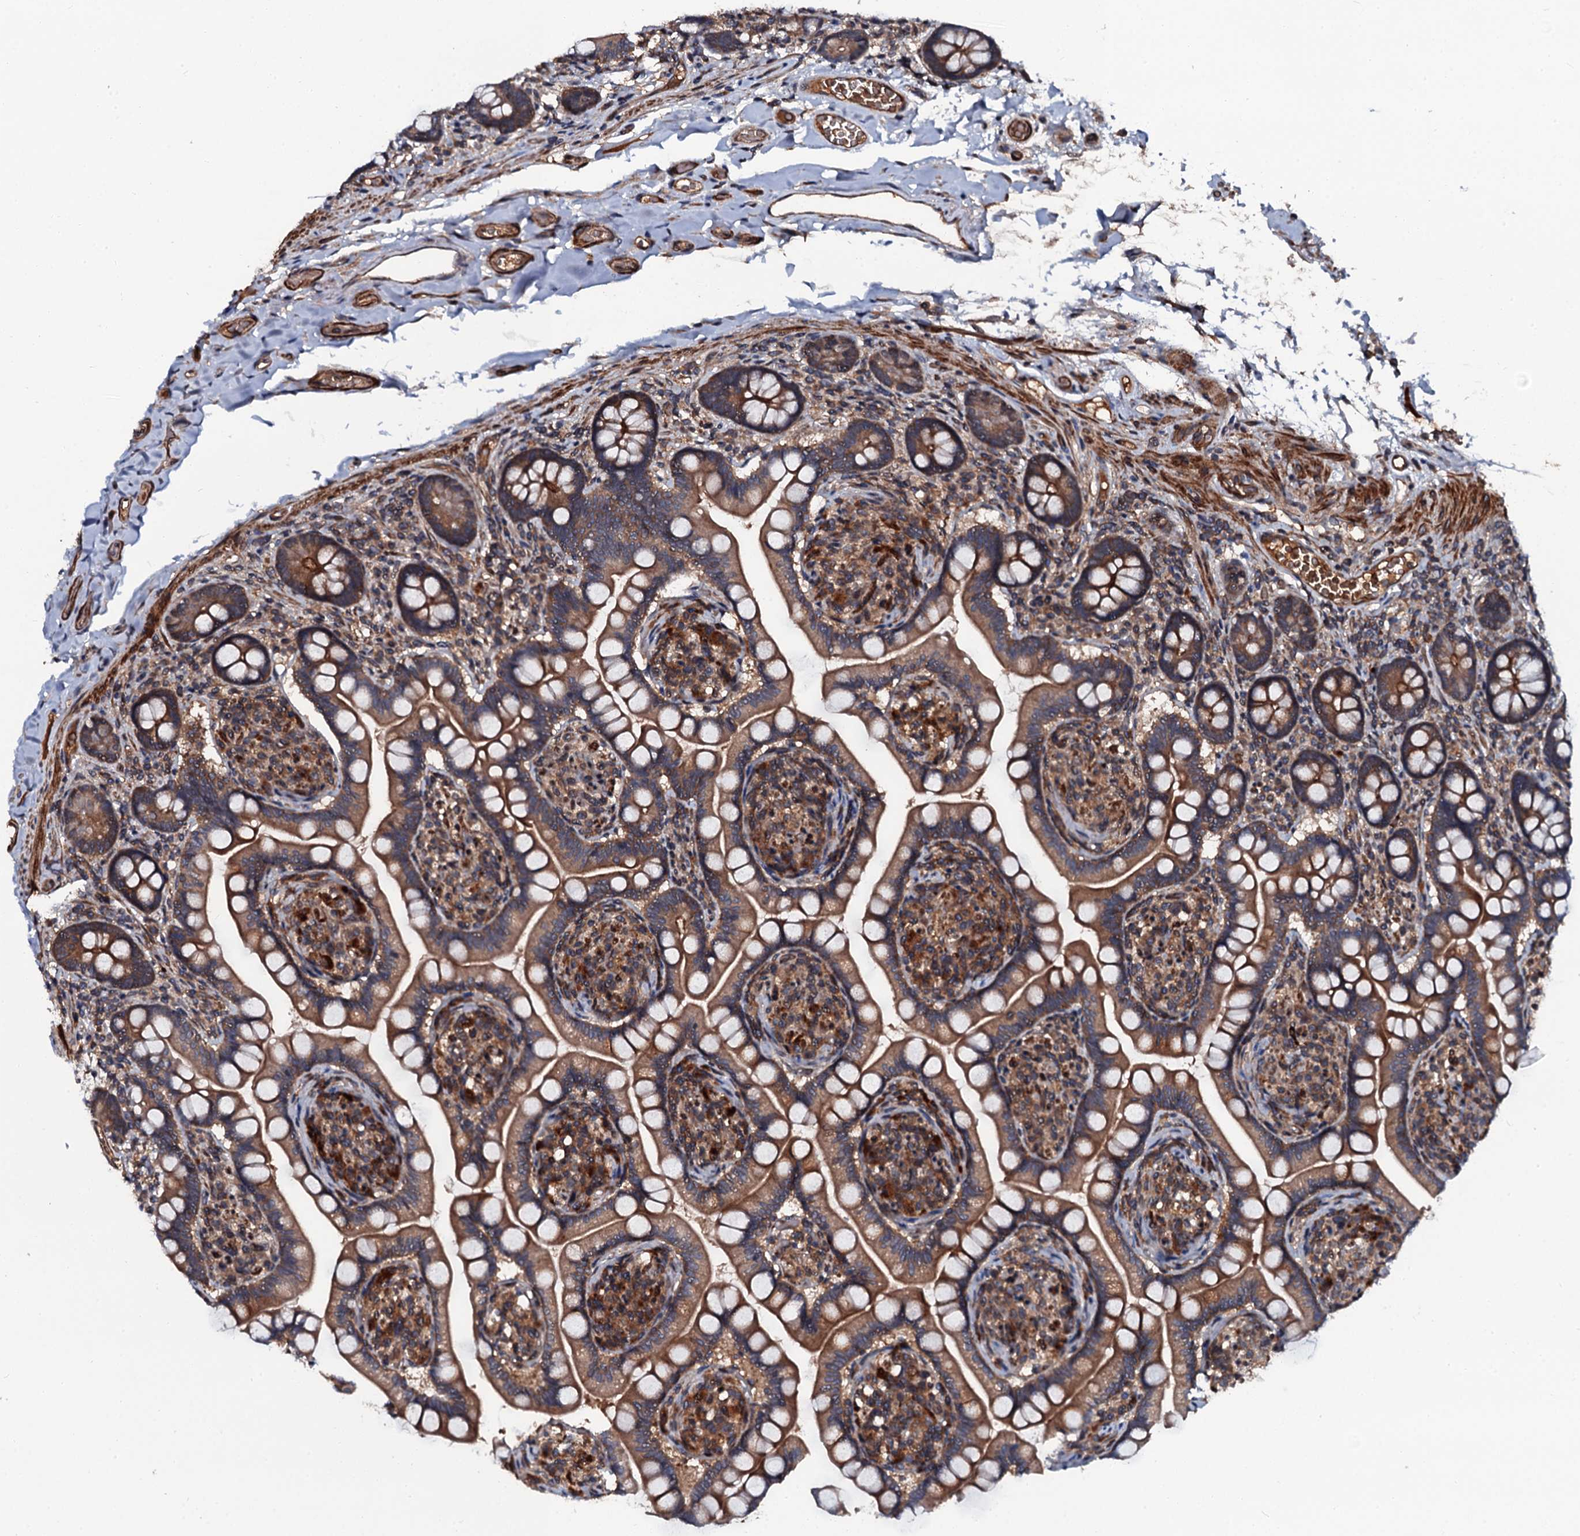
{"staining": {"intensity": "strong", "quantity": ">75%", "location": "cytoplasmic/membranous"}, "tissue": "small intestine", "cell_type": "Glandular cells", "image_type": "normal", "snomed": [{"axis": "morphology", "description": "Normal tissue, NOS"}, {"axis": "topography", "description": "Small intestine"}], "caption": "Immunohistochemistry (IHC) staining of normal small intestine, which displays high levels of strong cytoplasmic/membranous positivity in about >75% of glandular cells indicating strong cytoplasmic/membranous protein staining. The staining was performed using DAB (3,3'-diaminobenzidine) (brown) for protein detection and nuclei were counterstained in hematoxylin (blue).", "gene": "N4BP1", "patient": {"sex": "female", "age": 64}}